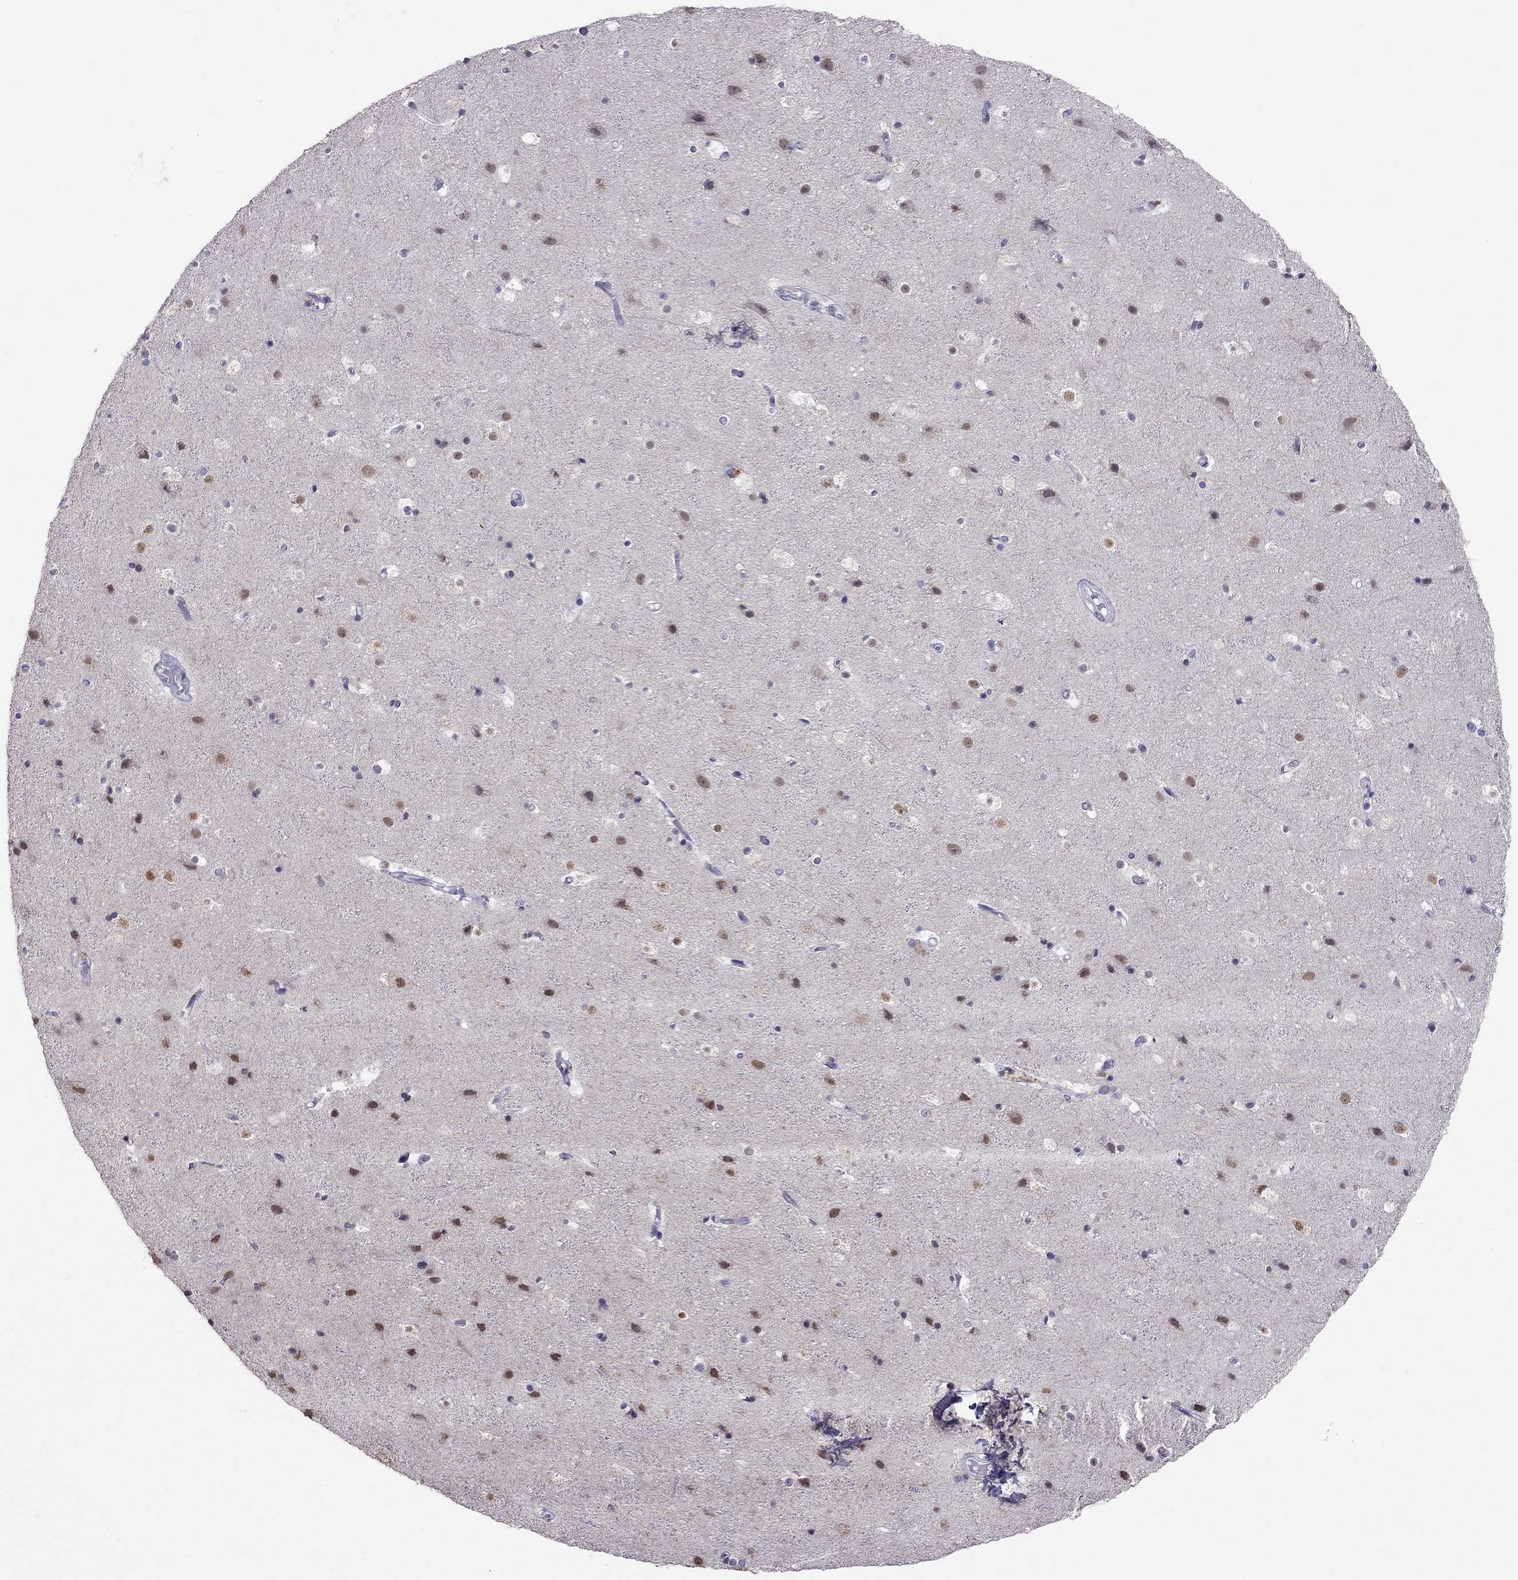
{"staining": {"intensity": "negative", "quantity": "none", "location": "none"}, "tissue": "cerebral cortex", "cell_type": "Endothelial cells", "image_type": "normal", "snomed": [{"axis": "morphology", "description": "Normal tissue, NOS"}, {"axis": "topography", "description": "Cerebral cortex"}], "caption": "Cerebral cortex stained for a protein using IHC shows no positivity endothelial cells.", "gene": "MYO3B", "patient": {"sex": "female", "age": 52}}